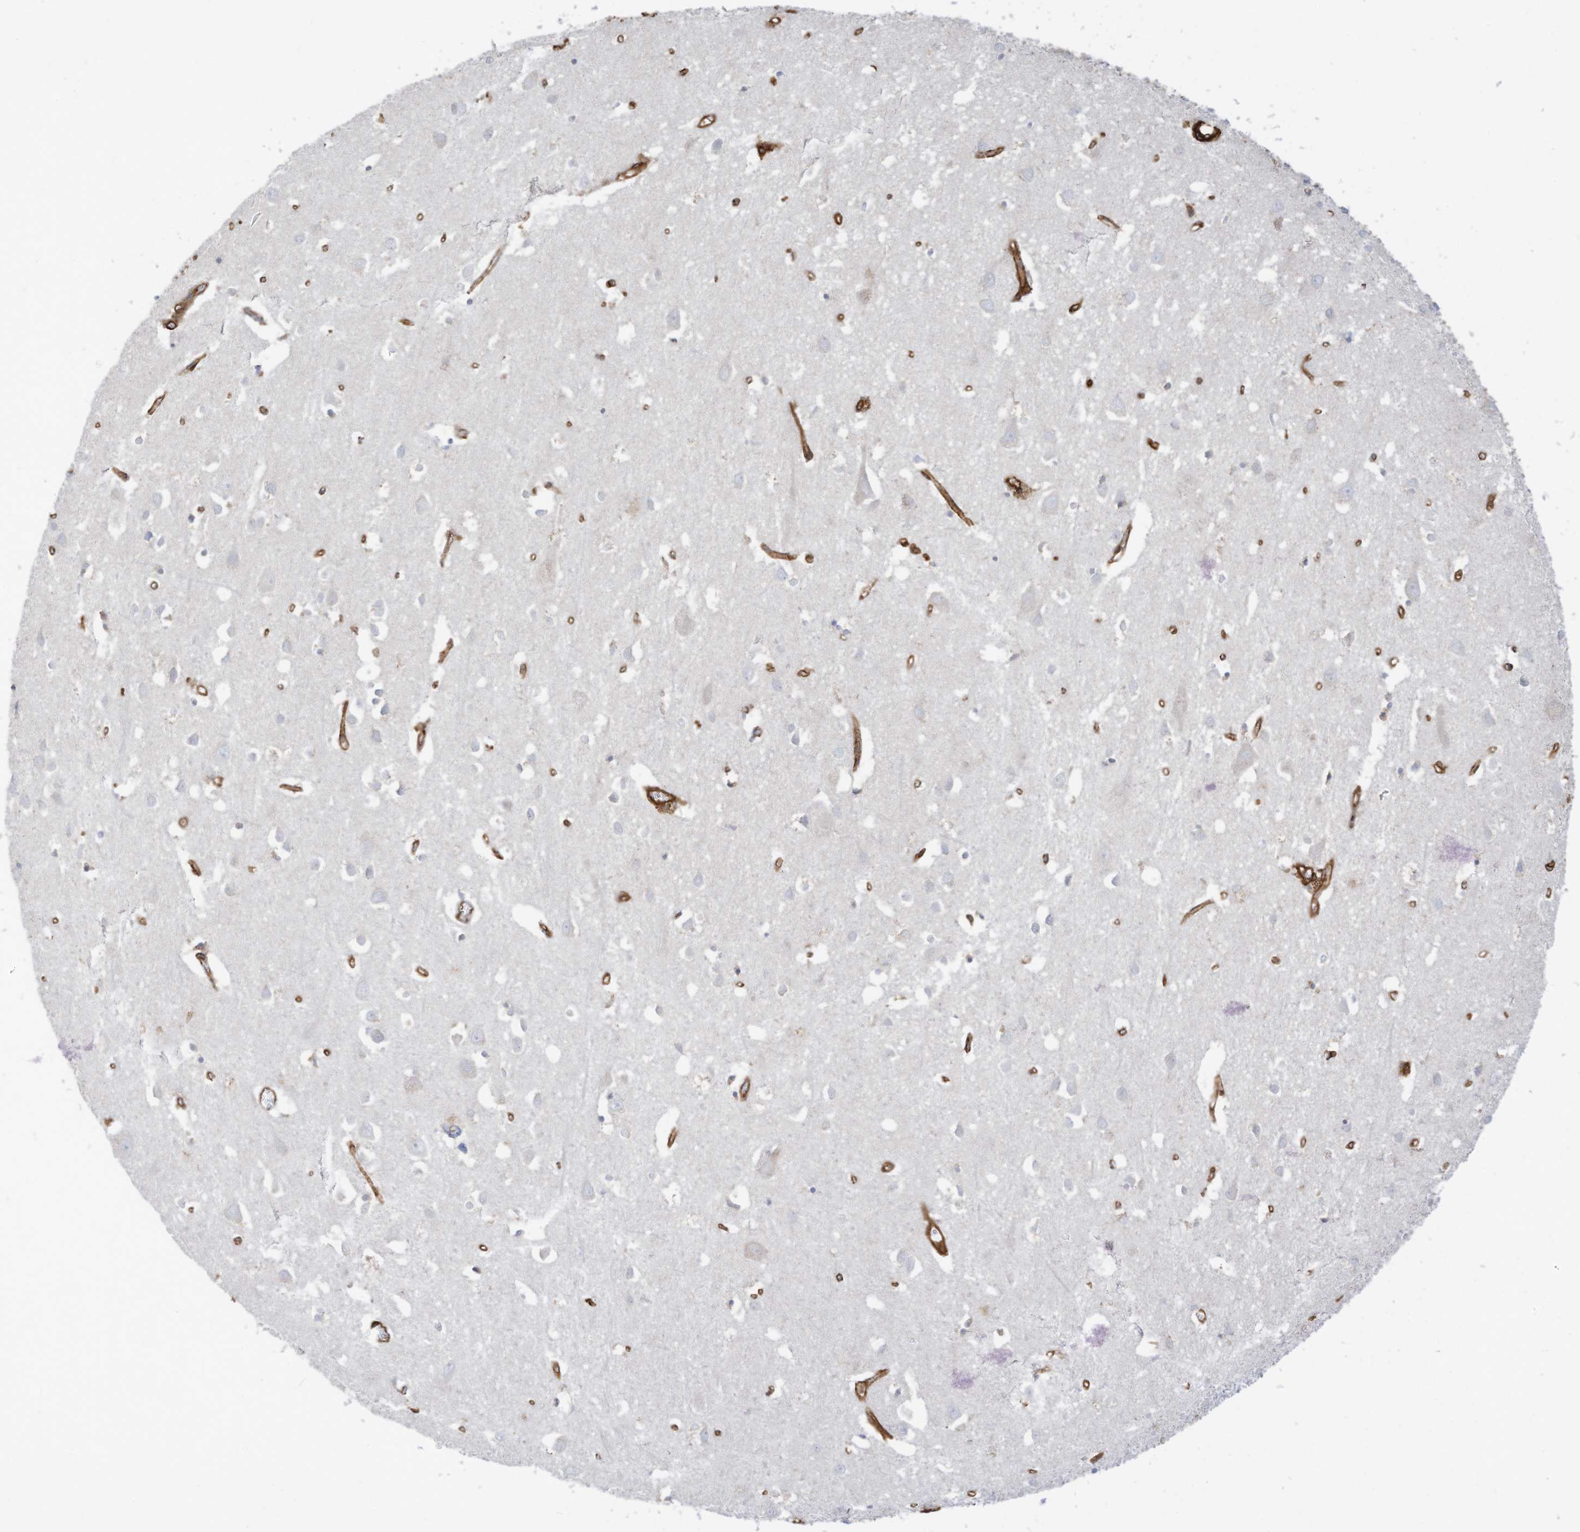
{"staining": {"intensity": "strong", "quantity": ">75%", "location": "cytoplasmic/membranous"}, "tissue": "cerebral cortex", "cell_type": "Endothelial cells", "image_type": "normal", "snomed": [{"axis": "morphology", "description": "Normal tissue, NOS"}, {"axis": "topography", "description": "Cerebral cortex"}], "caption": "Protein staining of unremarkable cerebral cortex shows strong cytoplasmic/membranous staining in approximately >75% of endothelial cells.", "gene": "ABCB7", "patient": {"sex": "female", "age": 64}}